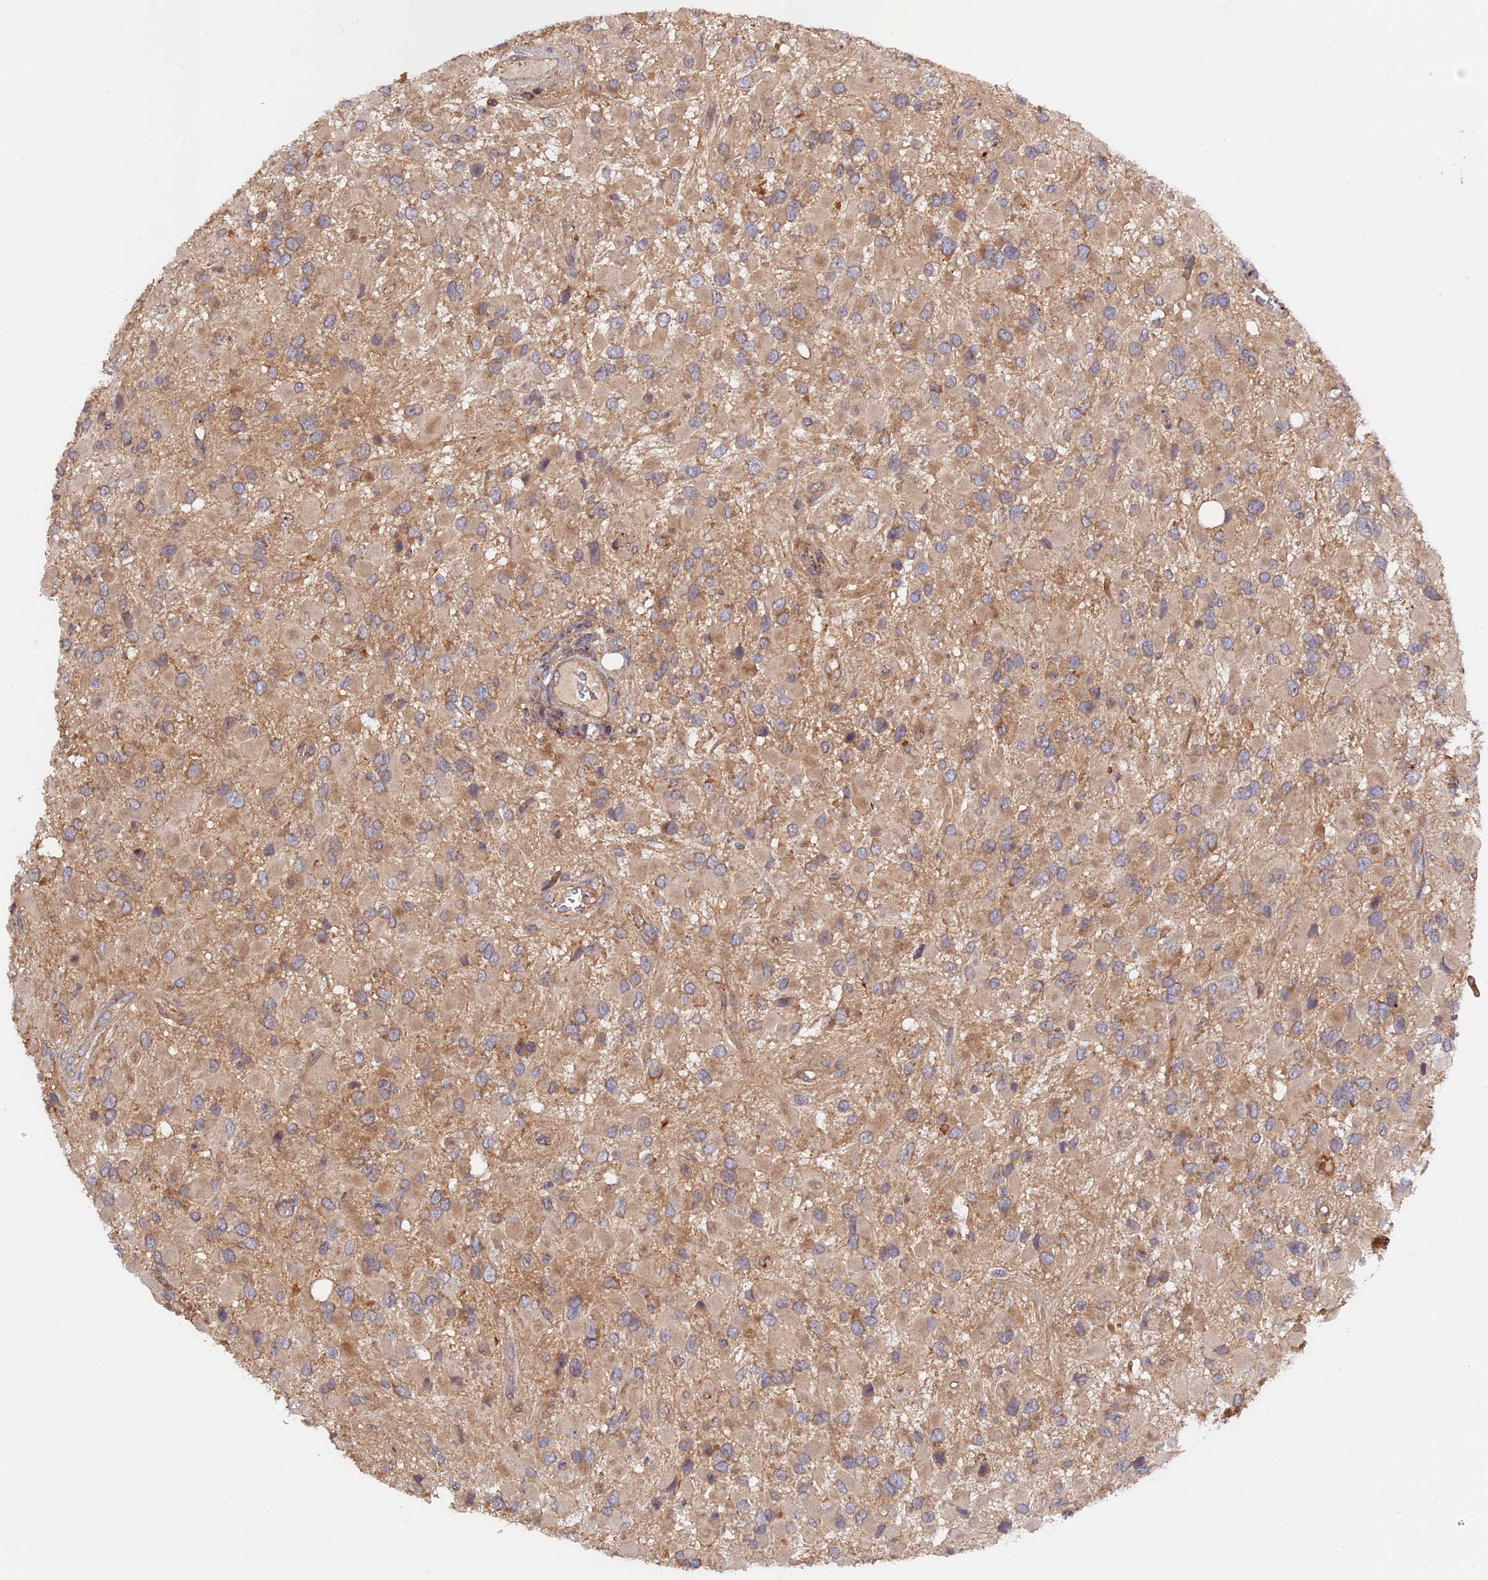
{"staining": {"intensity": "weak", "quantity": "<25%", "location": "cytoplasmic/membranous"}, "tissue": "glioma", "cell_type": "Tumor cells", "image_type": "cancer", "snomed": [{"axis": "morphology", "description": "Glioma, malignant, High grade"}, {"axis": "topography", "description": "Brain"}], "caption": "Tumor cells show no significant staining in malignant glioma (high-grade).", "gene": "FERMT1", "patient": {"sex": "male", "age": 53}}